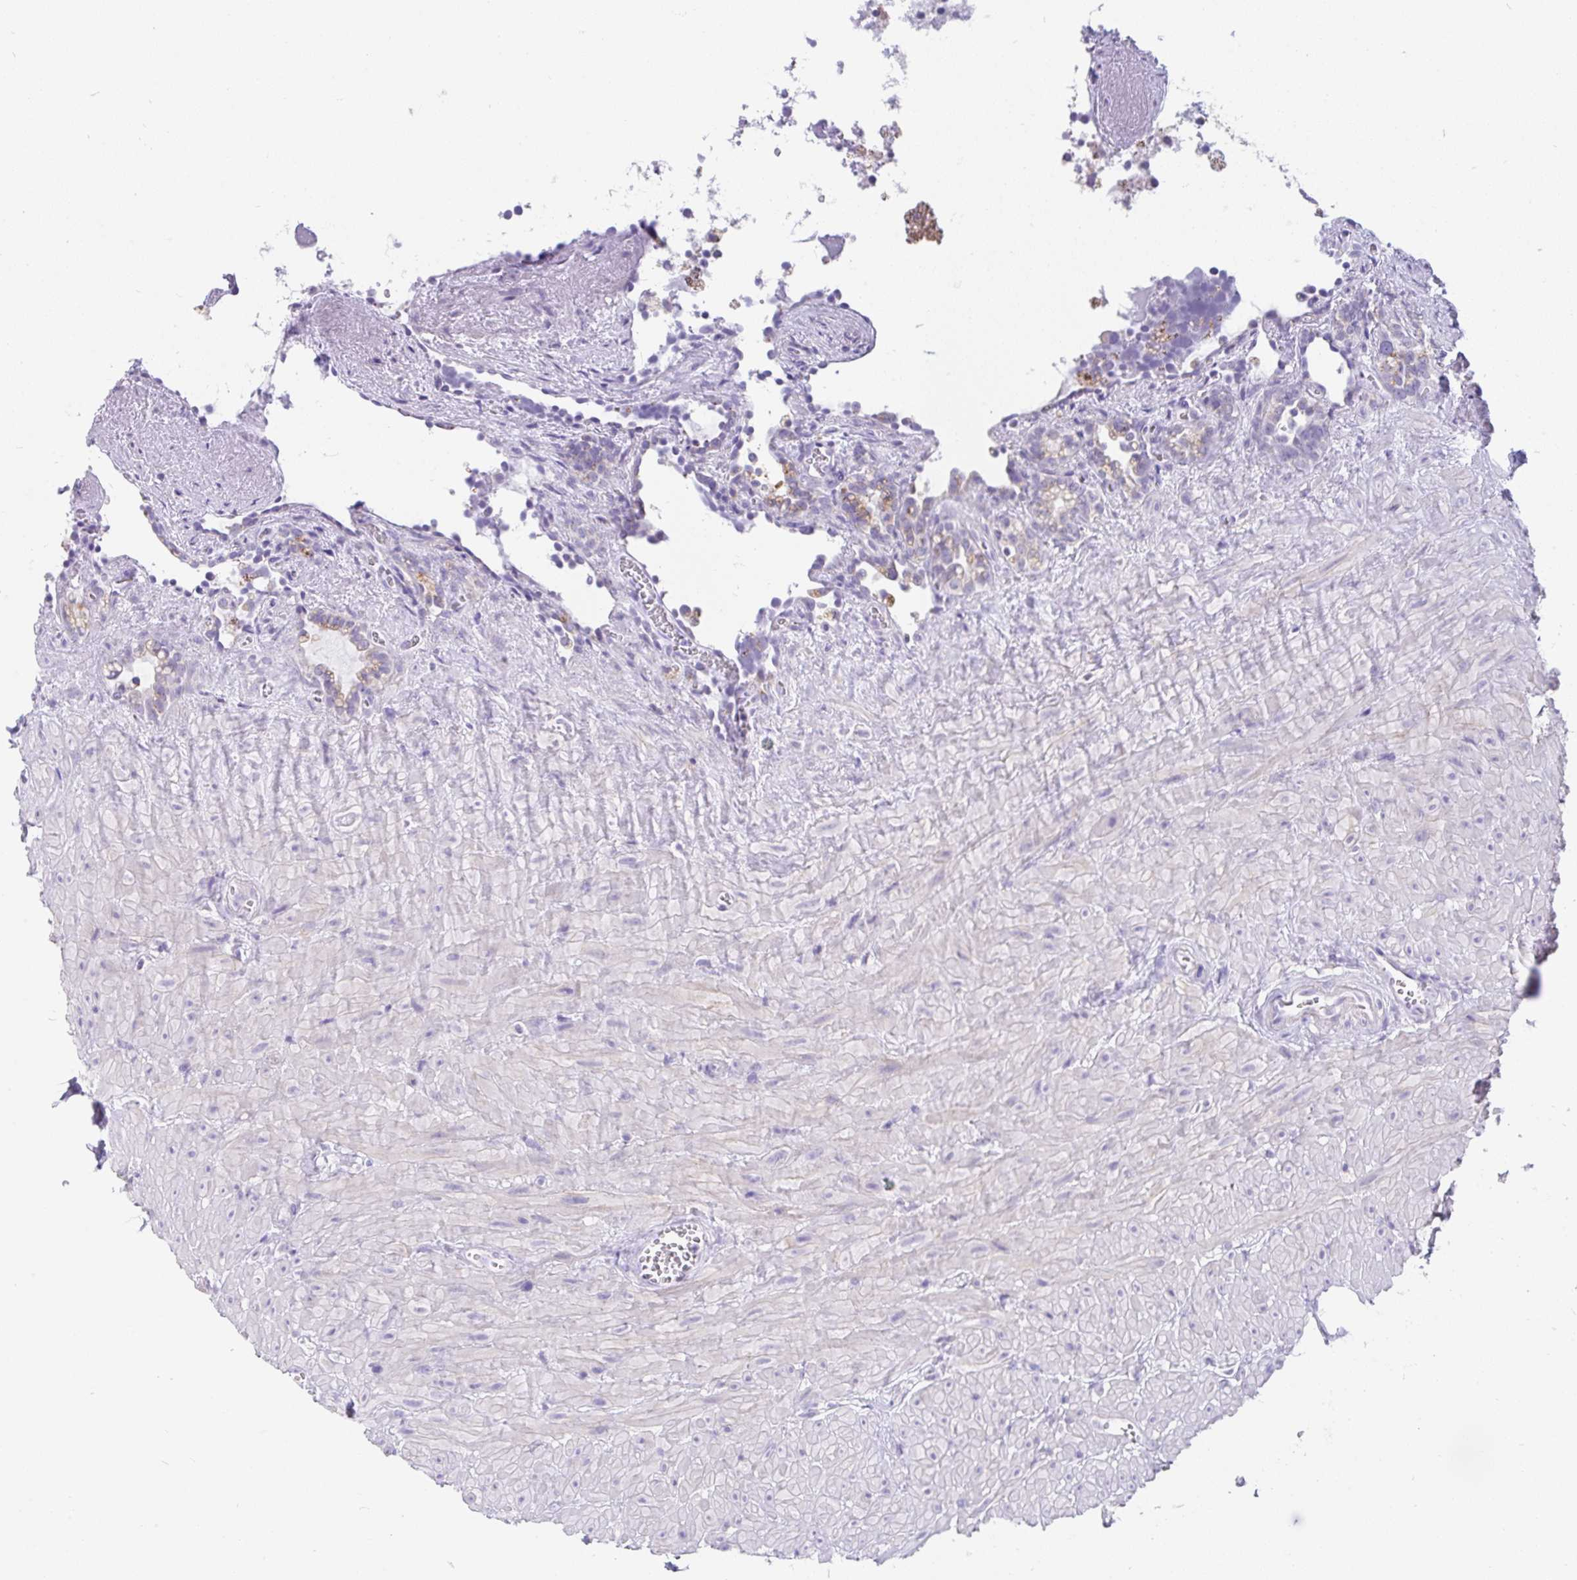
{"staining": {"intensity": "moderate", "quantity": "<25%", "location": "cytoplasmic/membranous"}, "tissue": "seminal vesicle", "cell_type": "Glandular cells", "image_type": "normal", "snomed": [{"axis": "morphology", "description": "Normal tissue, NOS"}, {"axis": "topography", "description": "Seminal veicle"}], "caption": "A brown stain labels moderate cytoplasmic/membranous expression of a protein in glandular cells of unremarkable seminal vesicle. Using DAB (3,3'-diaminobenzidine) (brown) and hematoxylin (blue) stains, captured at high magnification using brightfield microscopy.", "gene": "INTS5", "patient": {"sex": "male", "age": 76}}